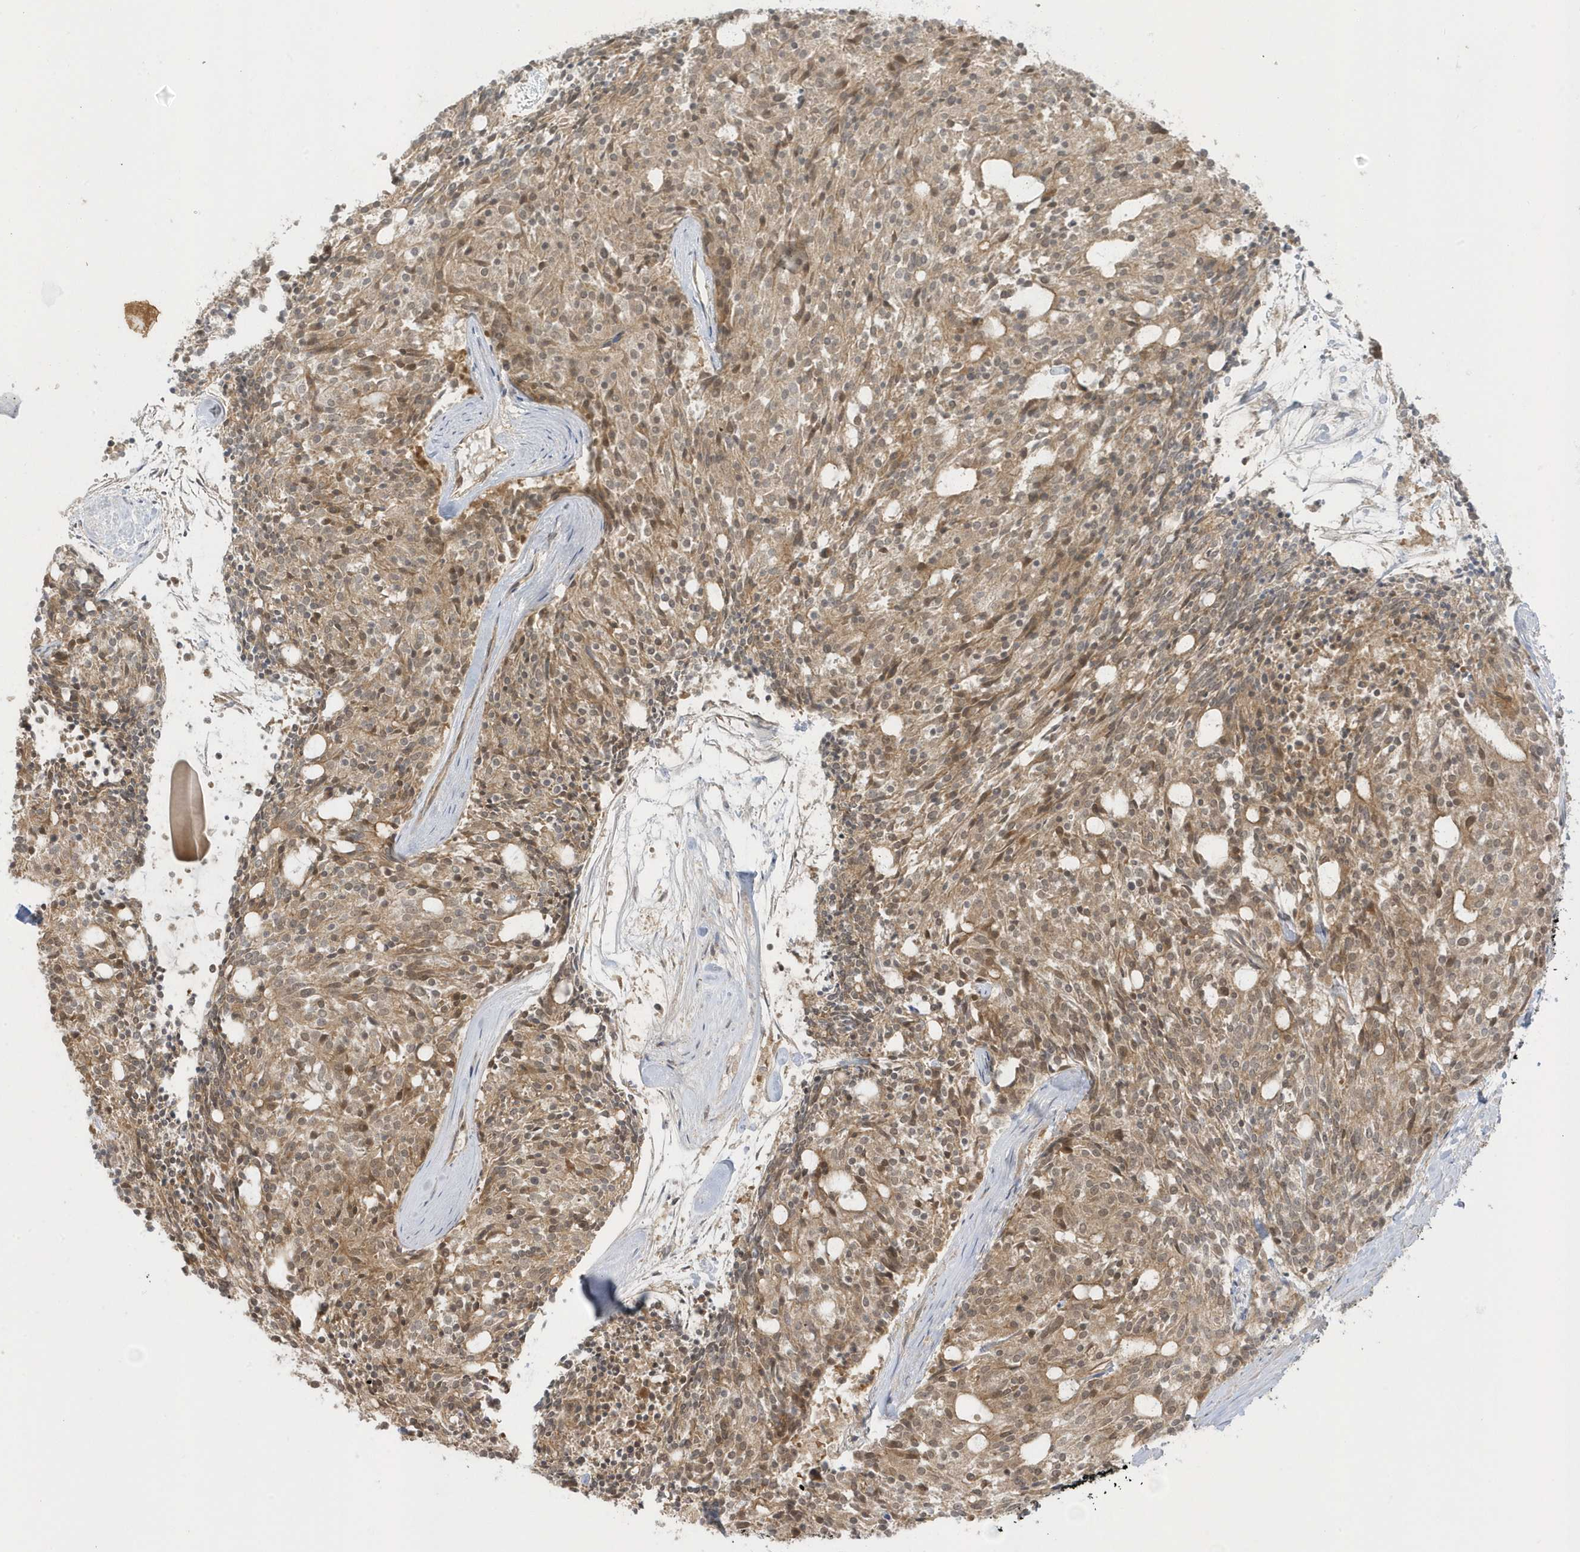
{"staining": {"intensity": "weak", "quantity": "25%-75%", "location": "cytoplasmic/membranous,nuclear"}, "tissue": "carcinoid", "cell_type": "Tumor cells", "image_type": "cancer", "snomed": [{"axis": "morphology", "description": "Carcinoid, malignant, NOS"}, {"axis": "topography", "description": "Pancreas"}], "caption": "The immunohistochemical stain highlights weak cytoplasmic/membranous and nuclear expression in tumor cells of carcinoid tissue. The staining was performed using DAB (3,3'-diaminobenzidine) to visualize the protein expression in brown, while the nuclei were stained in blue with hematoxylin (Magnification: 20x).", "gene": "PPP1R7", "patient": {"sex": "female", "age": 54}}